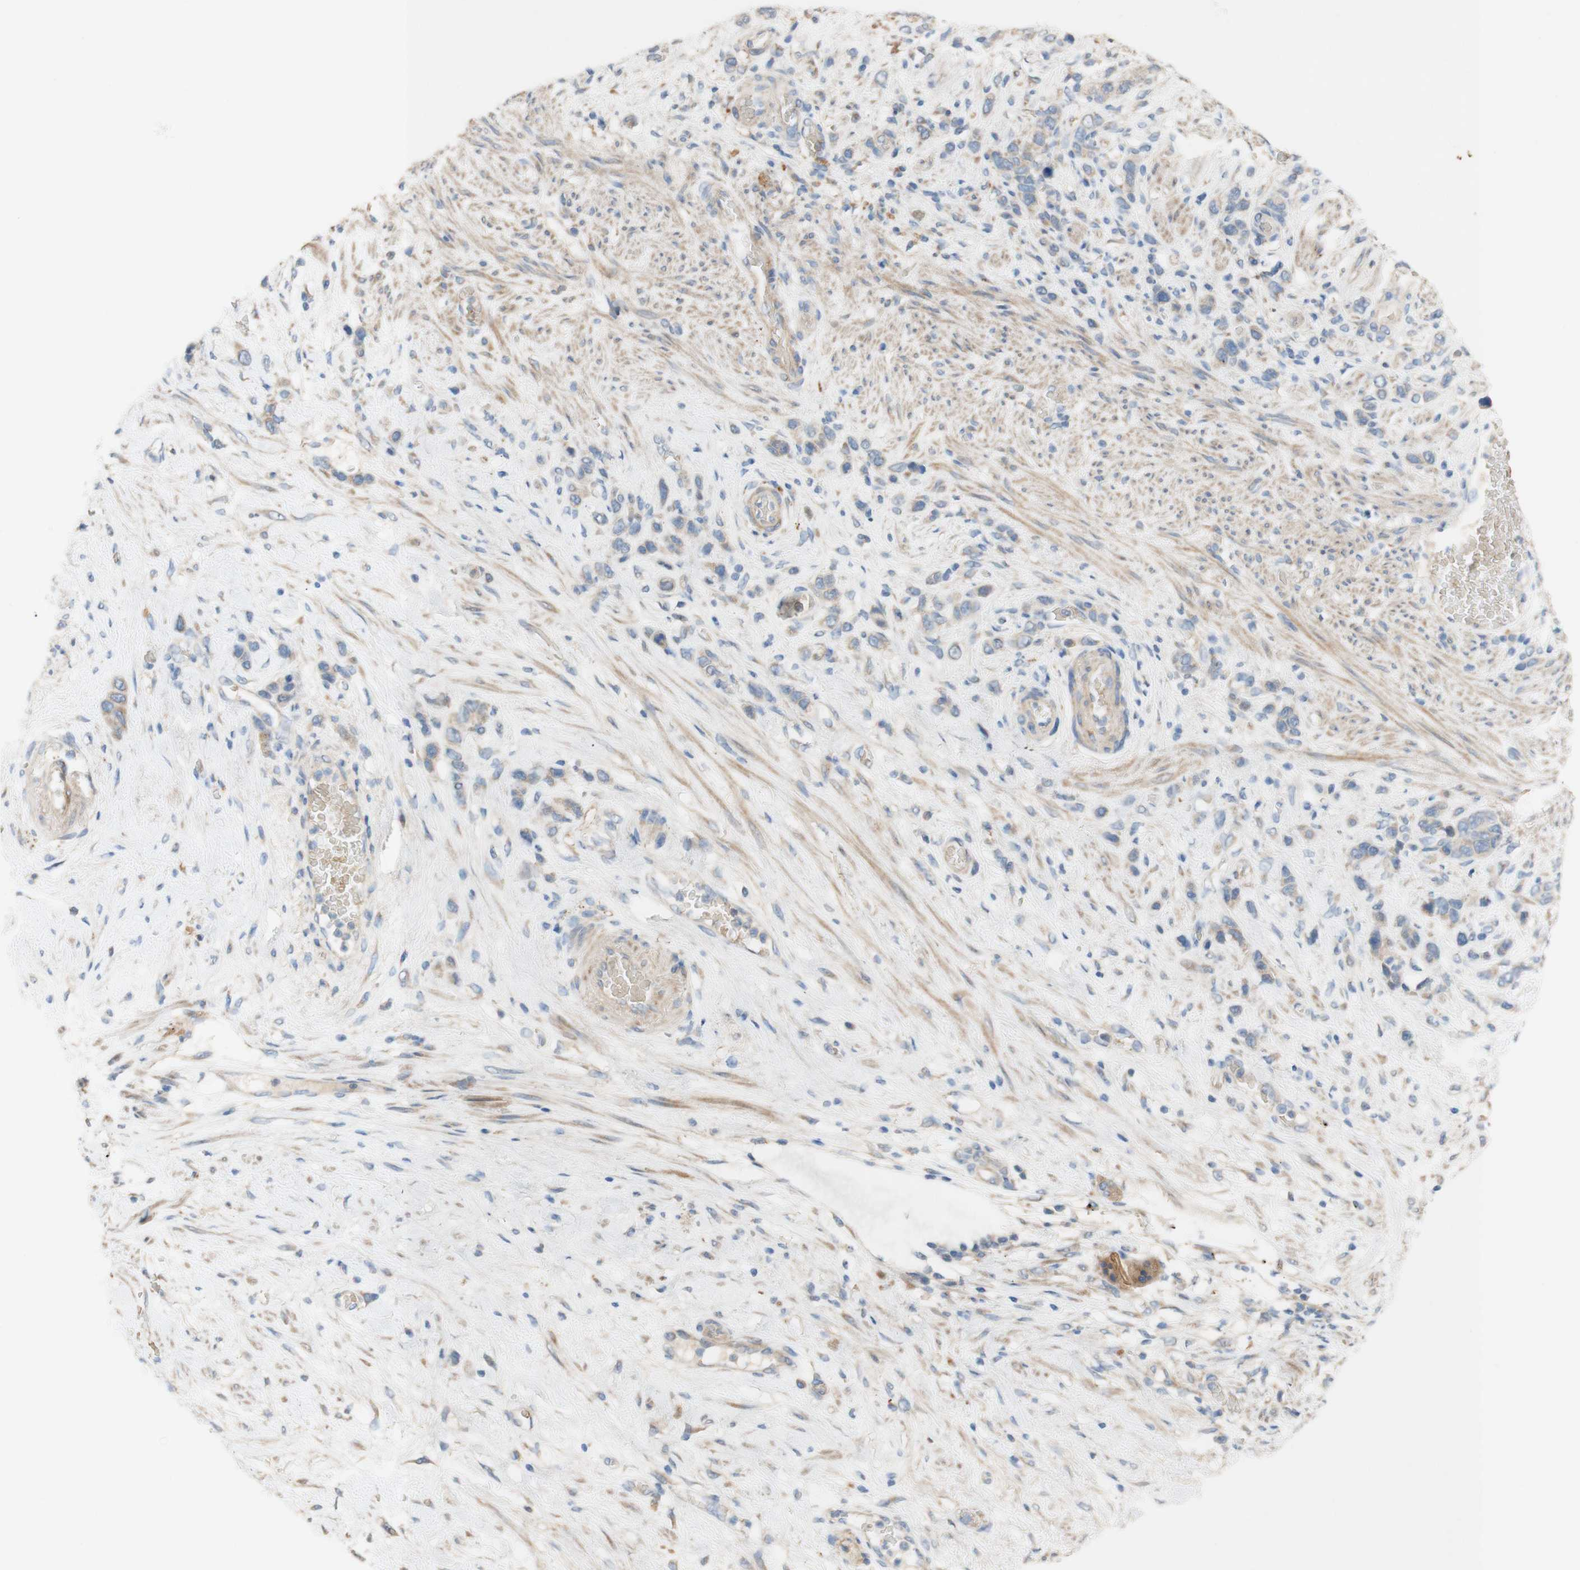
{"staining": {"intensity": "moderate", "quantity": "<25%", "location": "cytoplasmic/membranous"}, "tissue": "stomach cancer", "cell_type": "Tumor cells", "image_type": "cancer", "snomed": [{"axis": "morphology", "description": "Adenocarcinoma, NOS"}, {"axis": "morphology", "description": "Adenocarcinoma, High grade"}, {"axis": "topography", "description": "Stomach, upper"}, {"axis": "topography", "description": "Stomach, lower"}], "caption": "This photomicrograph reveals IHC staining of human stomach cancer, with low moderate cytoplasmic/membranous staining in about <25% of tumor cells.", "gene": "DKK3", "patient": {"sex": "female", "age": 65}}